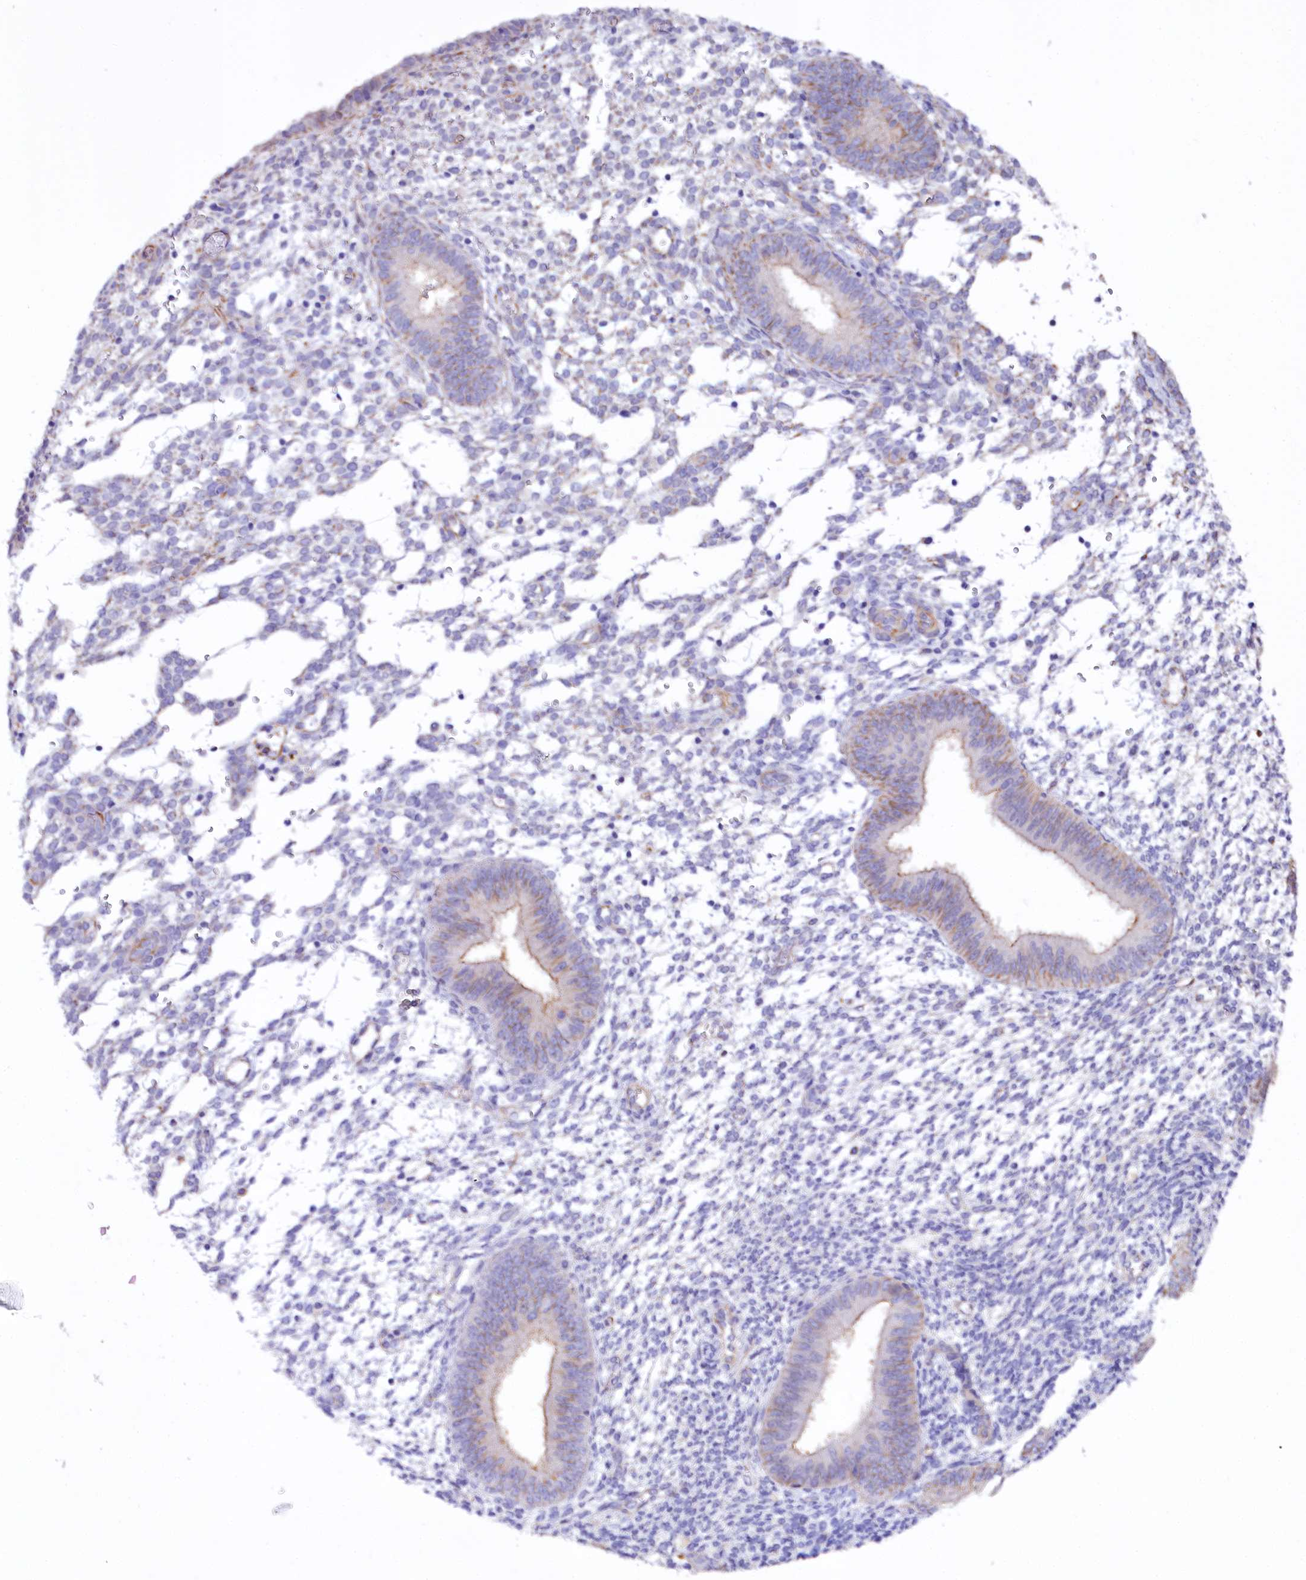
{"staining": {"intensity": "negative", "quantity": "none", "location": "none"}, "tissue": "endometrium", "cell_type": "Cells in endometrial stroma", "image_type": "normal", "snomed": [{"axis": "morphology", "description": "Normal tissue, NOS"}, {"axis": "topography", "description": "Uterus"}, {"axis": "topography", "description": "Endometrium"}], "caption": "This is a histopathology image of immunohistochemistry staining of benign endometrium, which shows no positivity in cells in endometrial stroma. The staining is performed using DAB brown chromogen with nuclei counter-stained in using hematoxylin.", "gene": "TTC12", "patient": {"sex": "female", "age": 48}}